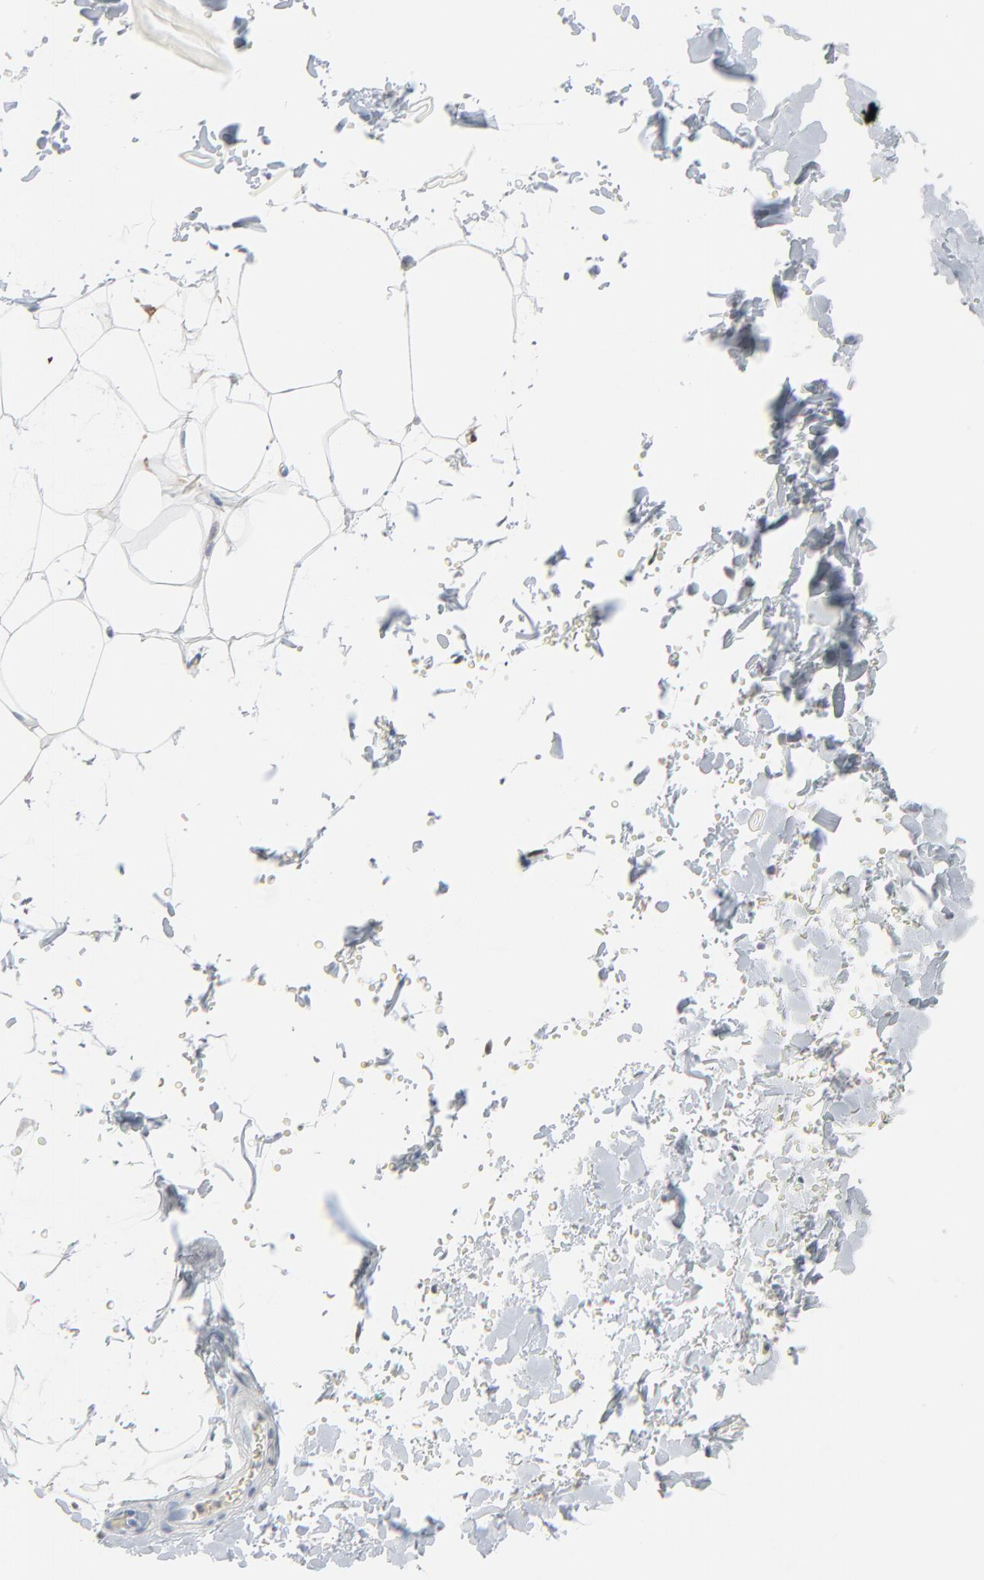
{"staining": {"intensity": "moderate", "quantity": ">75%", "location": "cytoplasmic/membranous"}, "tissue": "adipose tissue", "cell_type": "Adipocytes", "image_type": "normal", "snomed": [{"axis": "morphology", "description": "Normal tissue, NOS"}, {"axis": "topography", "description": "Soft tissue"}], "caption": "Adipose tissue stained for a protein displays moderate cytoplasmic/membranous positivity in adipocytes. (DAB (3,3'-diaminobenzidine) IHC, brown staining for protein, blue staining for nuclei).", "gene": "PHGDH", "patient": {"sex": "male", "age": 72}}